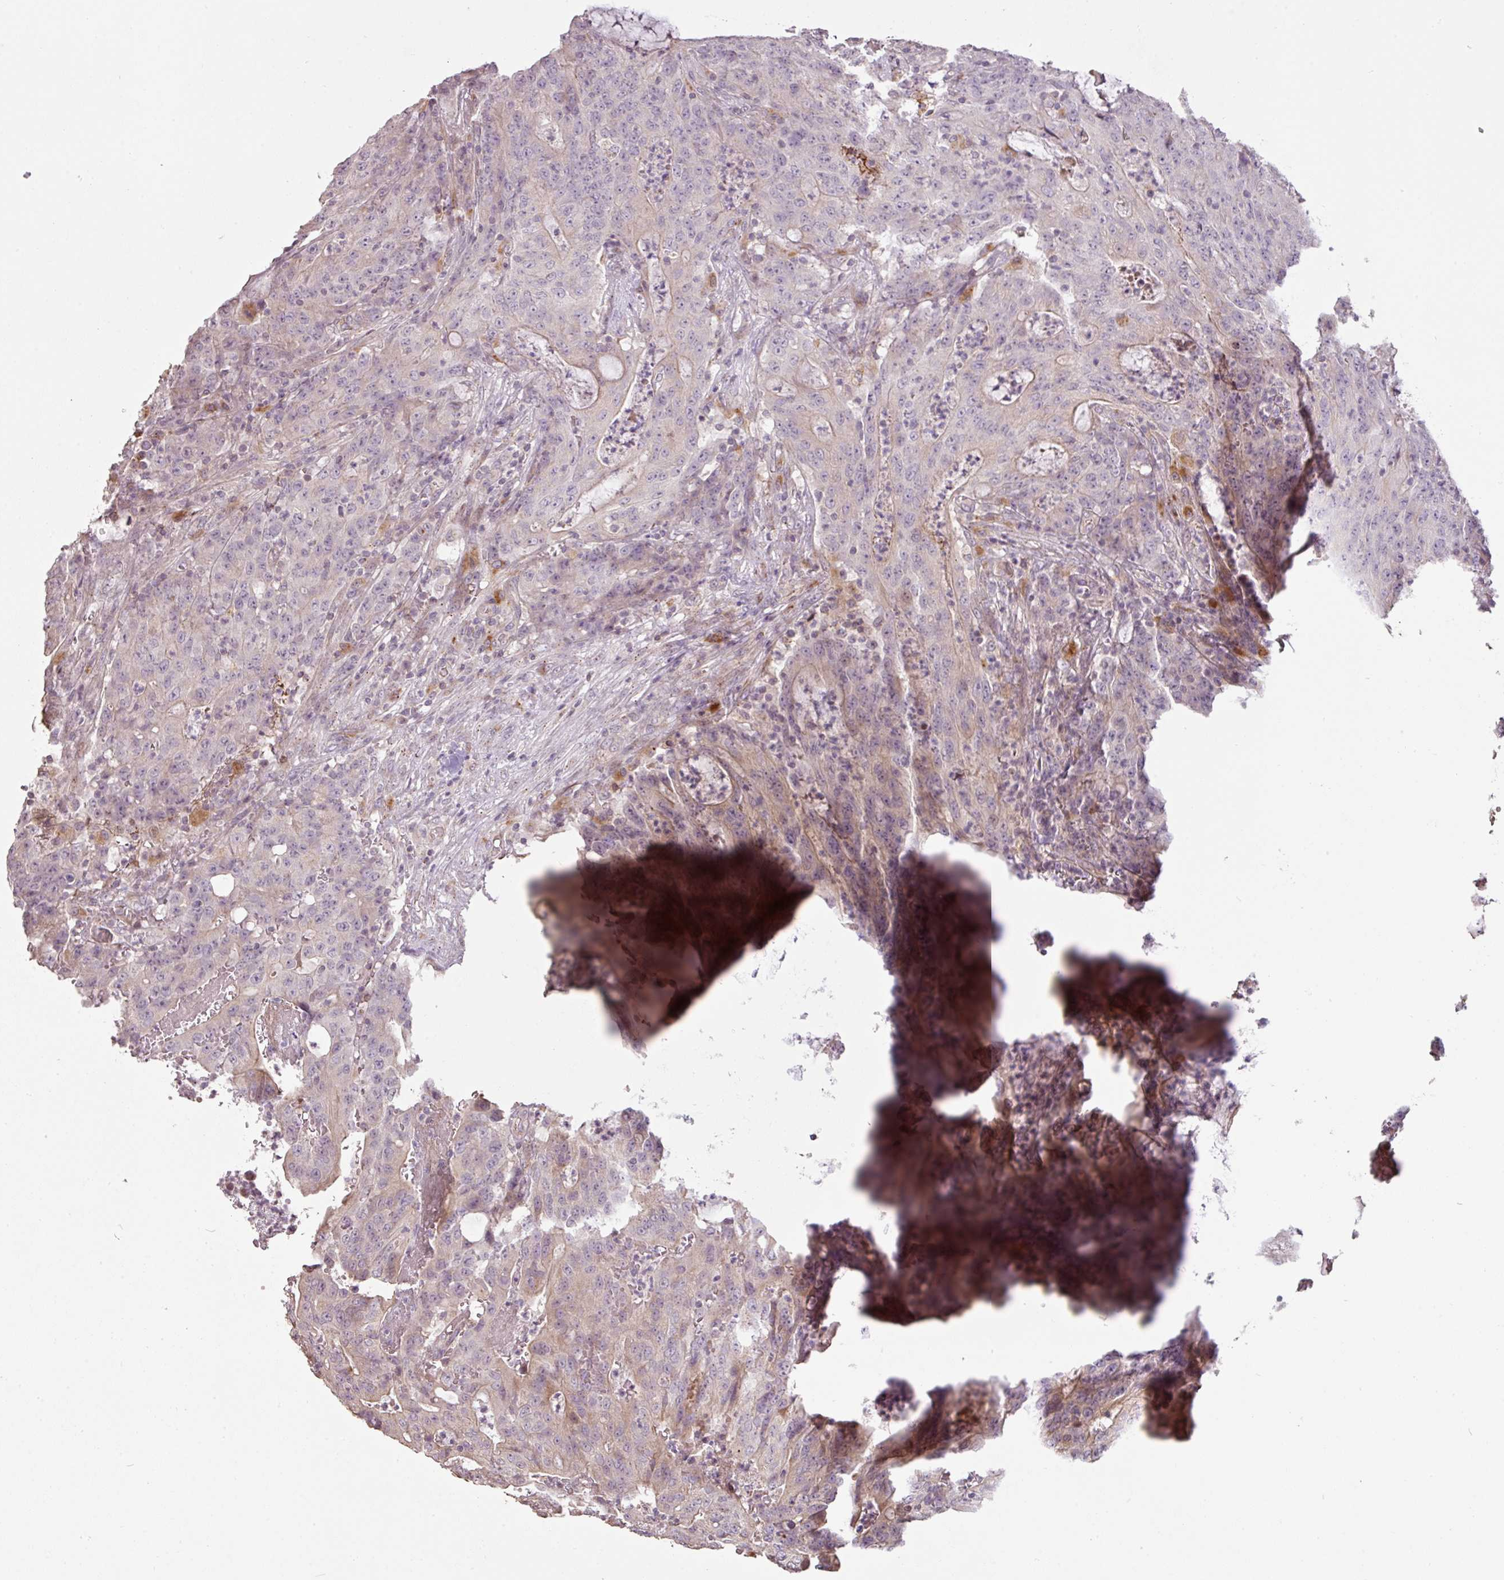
{"staining": {"intensity": "weak", "quantity": "<25%", "location": "cytoplasmic/membranous"}, "tissue": "colorectal cancer", "cell_type": "Tumor cells", "image_type": "cancer", "snomed": [{"axis": "morphology", "description": "Adenocarcinoma, NOS"}, {"axis": "topography", "description": "Colon"}], "caption": "This is a image of immunohistochemistry (IHC) staining of colorectal cancer, which shows no positivity in tumor cells.", "gene": "CXCR5", "patient": {"sex": "male", "age": 83}}